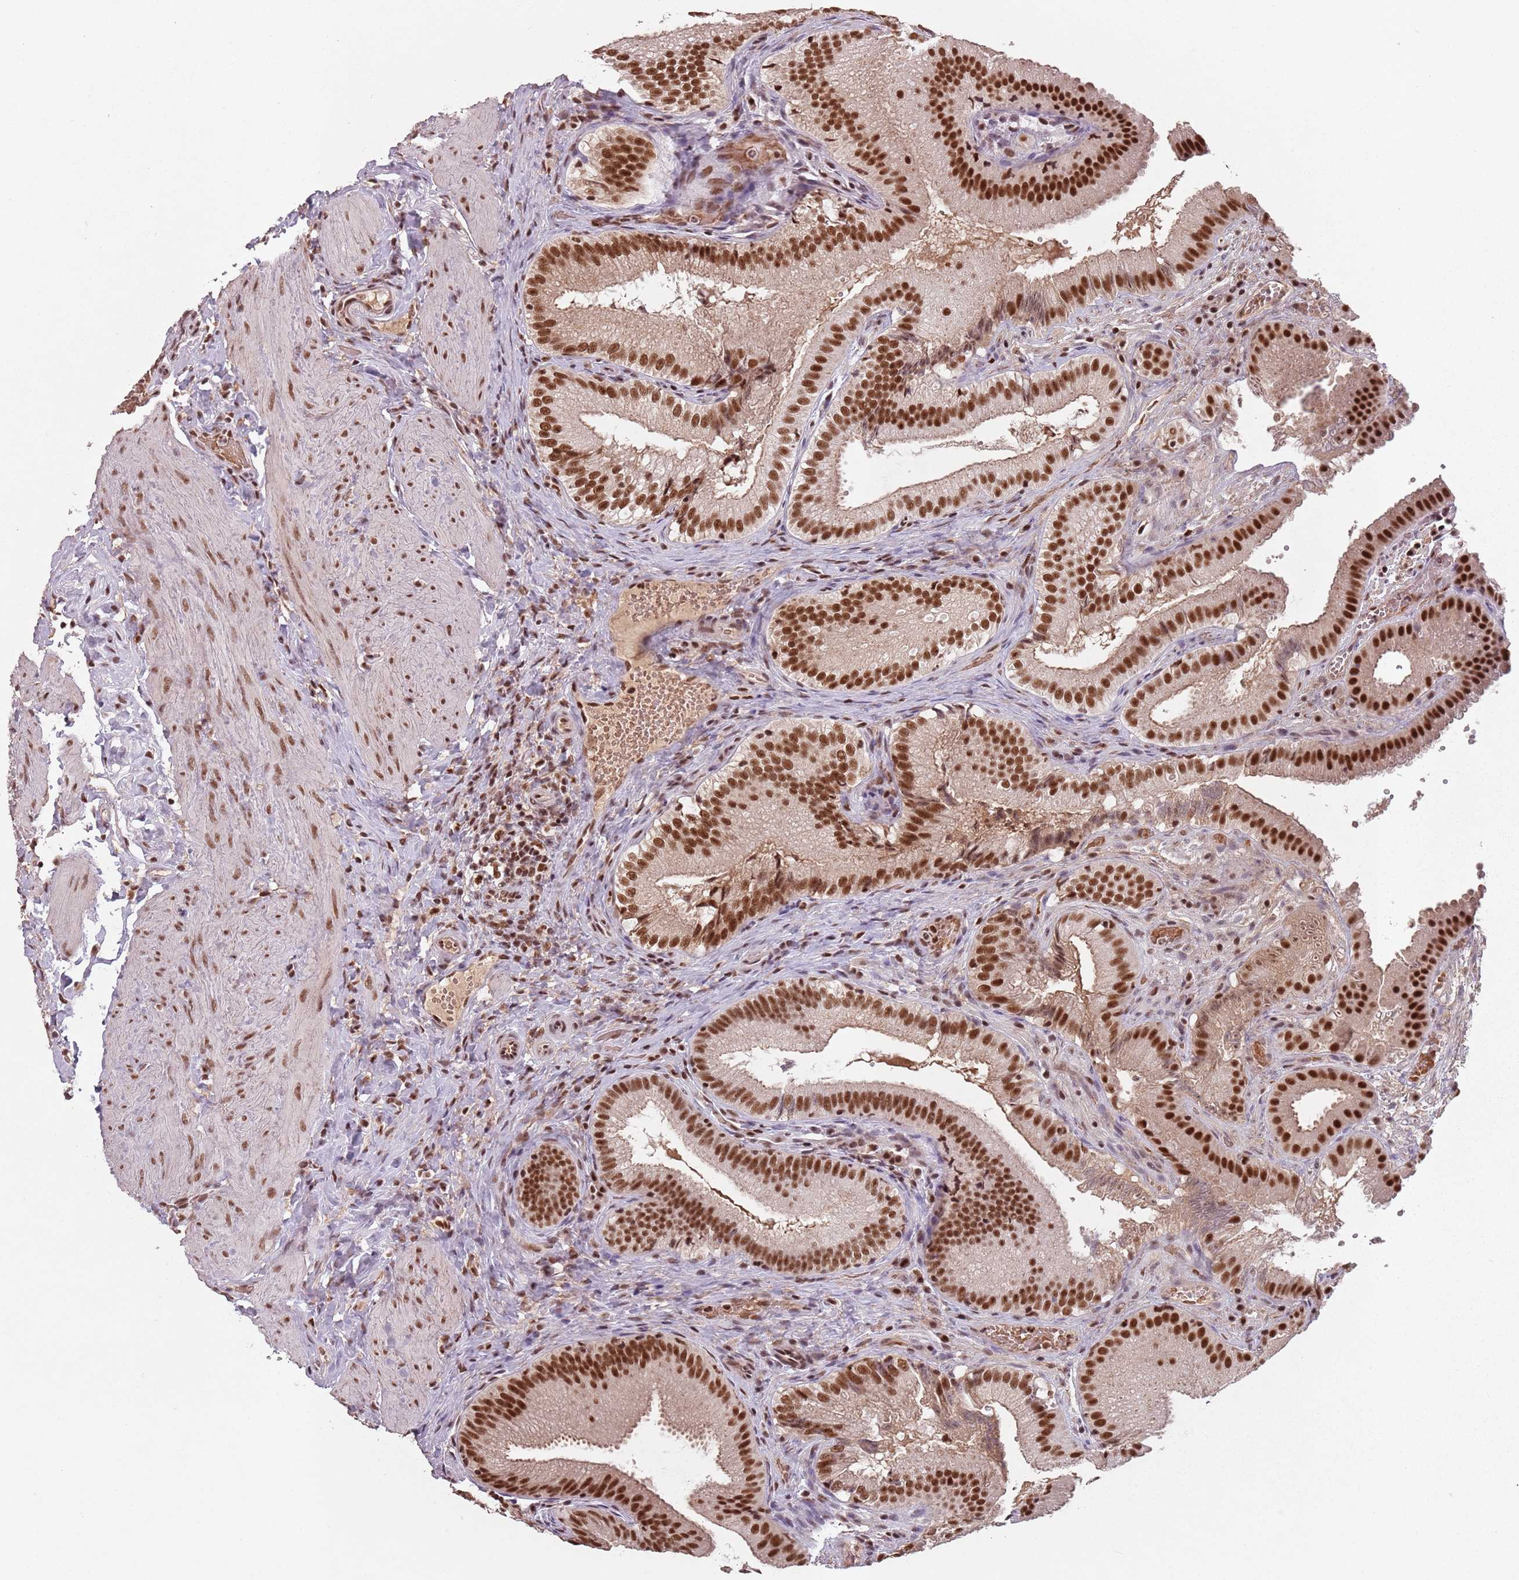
{"staining": {"intensity": "strong", "quantity": ">75%", "location": "nuclear"}, "tissue": "gallbladder", "cell_type": "Glandular cells", "image_type": "normal", "snomed": [{"axis": "morphology", "description": "Normal tissue, NOS"}, {"axis": "topography", "description": "Gallbladder"}], "caption": "Gallbladder stained for a protein (brown) demonstrates strong nuclear positive expression in approximately >75% of glandular cells.", "gene": "NCBP1", "patient": {"sex": "female", "age": 30}}